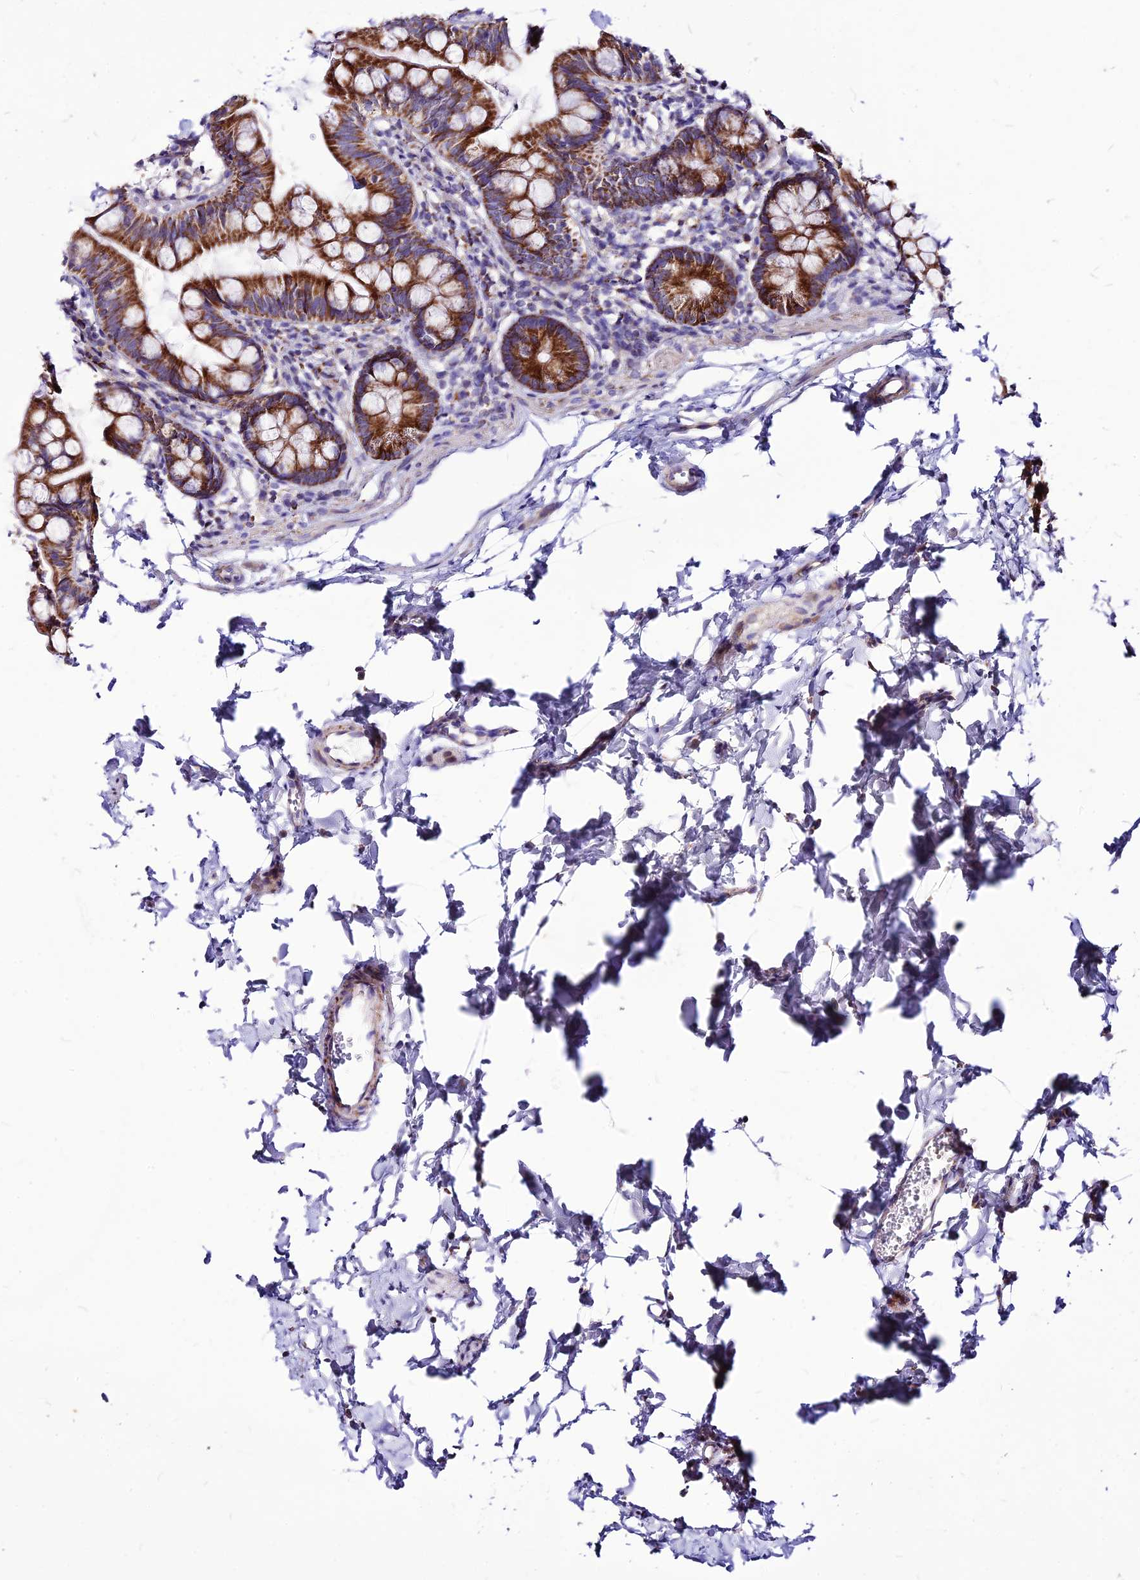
{"staining": {"intensity": "strong", "quantity": ">75%", "location": "cytoplasmic/membranous"}, "tissue": "small intestine", "cell_type": "Glandular cells", "image_type": "normal", "snomed": [{"axis": "morphology", "description": "Normal tissue, NOS"}, {"axis": "topography", "description": "Small intestine"}], "caption": "A high amount of strong cytoplasmic/membranous positivity is identified in approximately >75% of glandular cells in unremarkable small intestine.", "gene": "ECI1", "patient": {"sex": "male", "age": 7}}